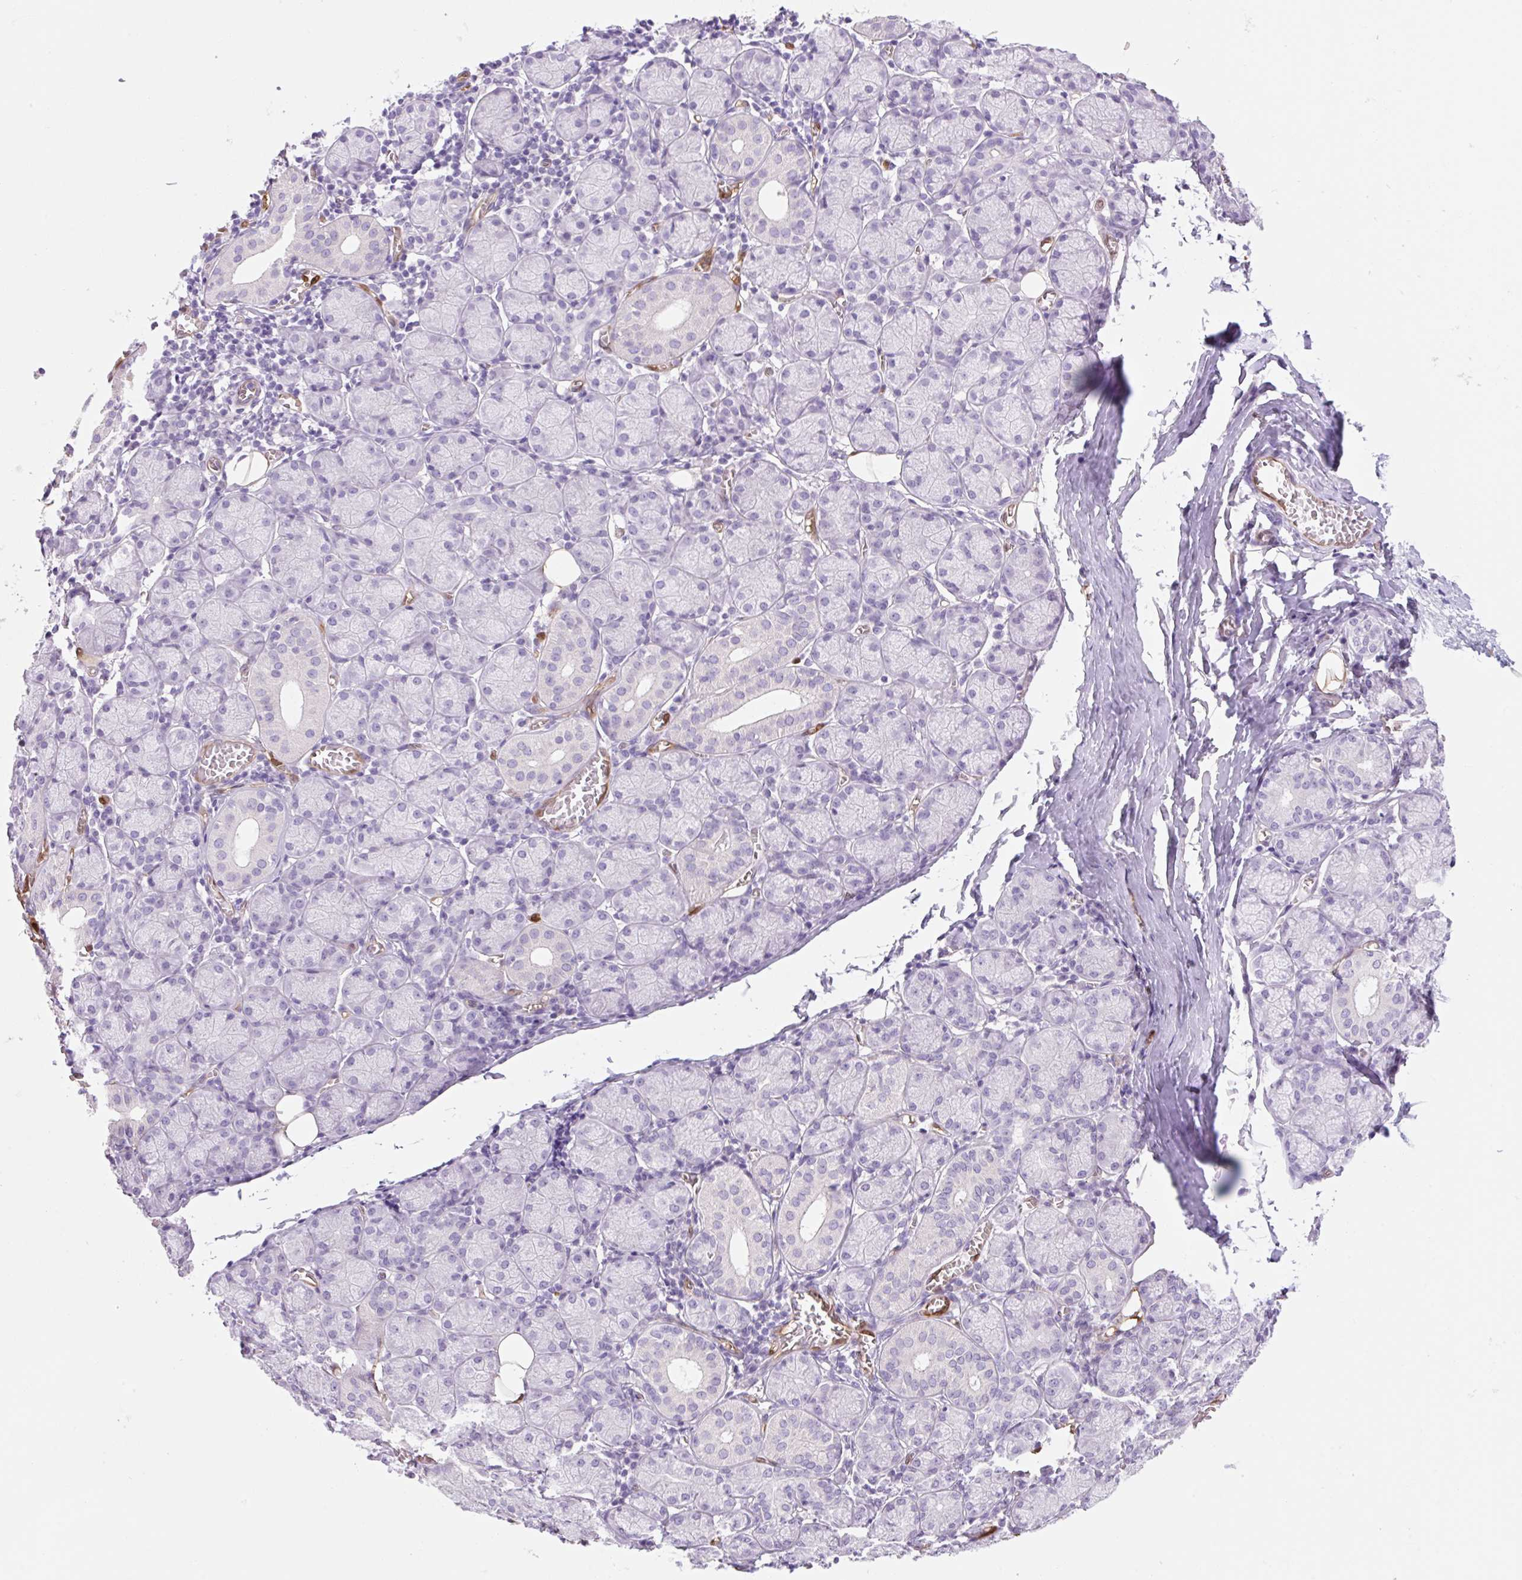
{"staining": {"intensity": "negative", "quantity": "none", "location": "none"}, "tissue": "salivary gland", "cell_type": "Glandular cells", "image_type": "normal", "snomed": [{"axis": "morphology", "description": "Normal tissue, NOS"}, {"axis": "topography", "description": "Salivary gland"}], "caption": "A micrograph of human salivary gland is negative for staining in glandular cells. Brightfield microscopy of immunohistochemistry (IHC) stained with DAB (brown) and hematoxylin (blue), captured at high magnification.", "gene": "FABP5", "patient": {"sex": "female", "age": 24}}